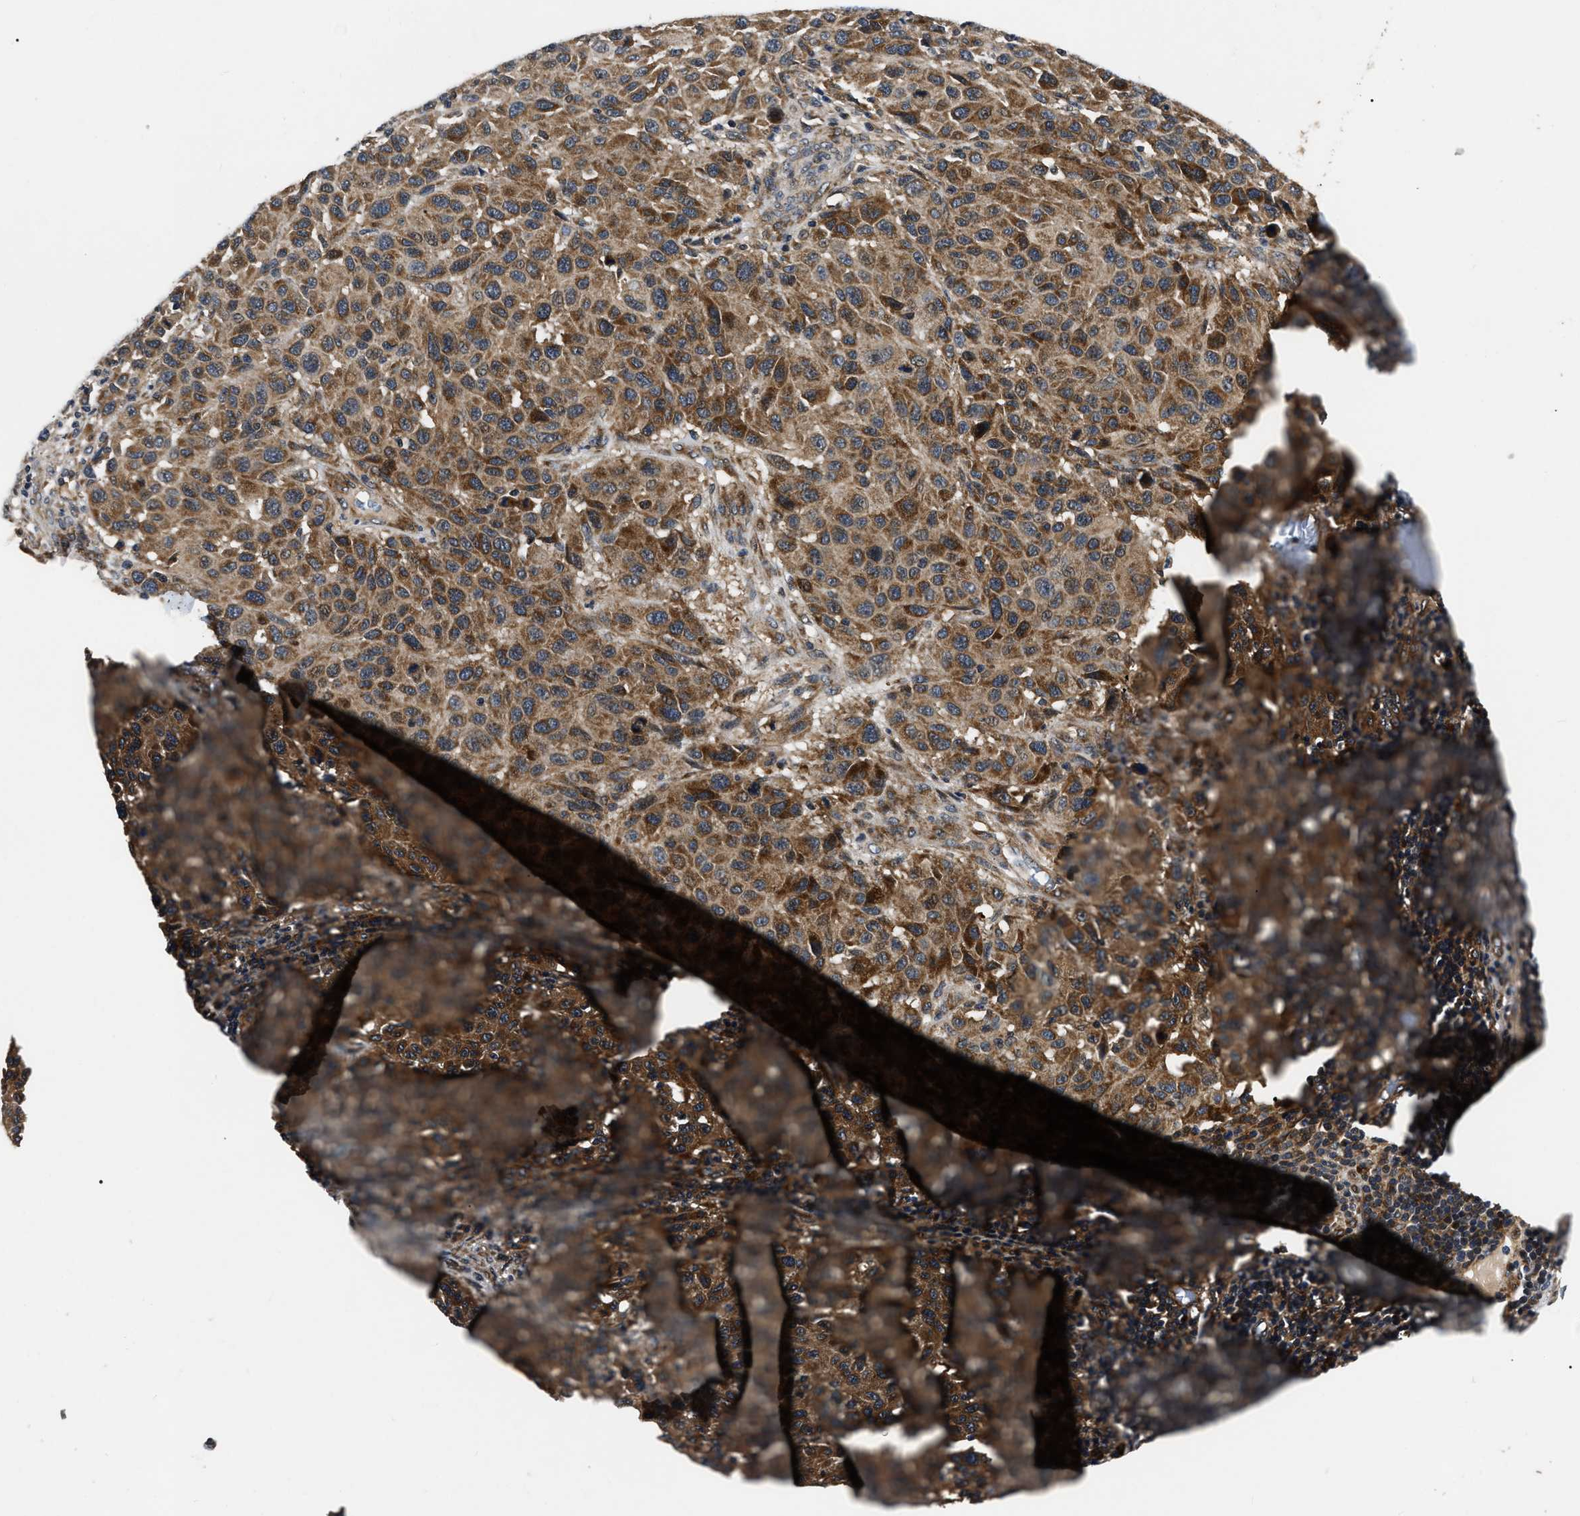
{"staining": {"intensity": "moderate", "quantity": ">75%", "location": "cytoplasmic/membranous"}, "tissue": "melanoma", "cell_type": "Tumor cells", "image_type": "cancer", "snomed": [{"axis": "morphology", "description": "Malignant melanoma, Metastatic site"}, {"axis": "topography", "description": "Lymph node"}], "caption": "Malignant melanoma (metastatic site) stained with DAB immunohistochemistry (IHC) exhibits medium levels of moderate cytoplasmic/membranous expression in about >75% of tumor cells. (brown staining indicates protein expression, while blue staining denotes nuclei).", "gene": "PPWD1", "patient": {"sex": "male", "age": 61}}